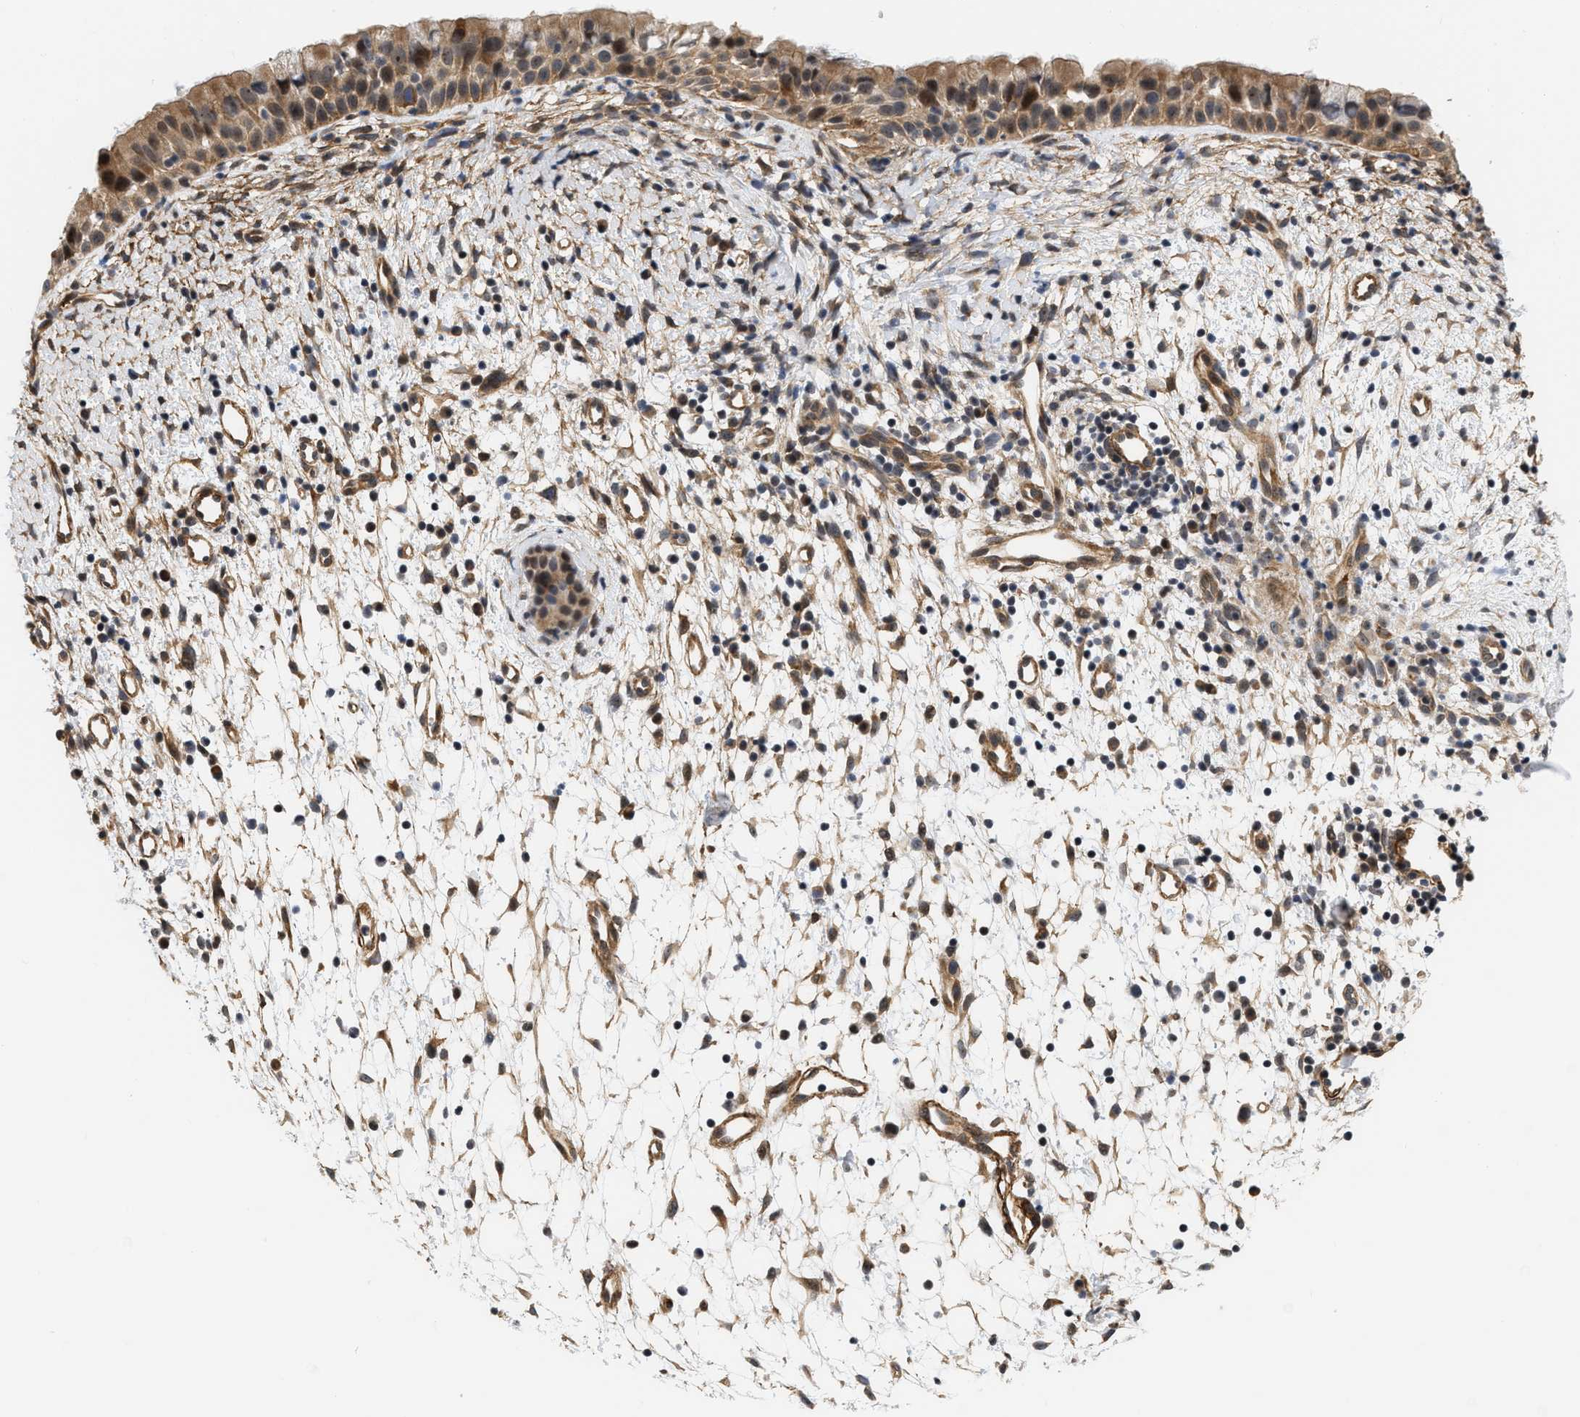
{"staining": {"intensity": "strong", "quantity": ">75%", "location": "cytoplasmic/membranous,nuclear"}, "tissue": "nasopharynx", "cell_type": "Respiratory epithelial cells", "image_type": "normal", "snomed": [{"axis": "morphology", "description": "Normal tissue, NOS"}, {"axis": "topography", "description": "Nasopharynx"}], "caption": "Protein expression by immunohistochemistry shows strong cytoplasmic/membranous,nuclear positivity in approximately >75% of respiratory epithelial cells in normal nasopharynx.", "gene": "GPRASP2", "patient": {"sex": "male", "age": 22}}